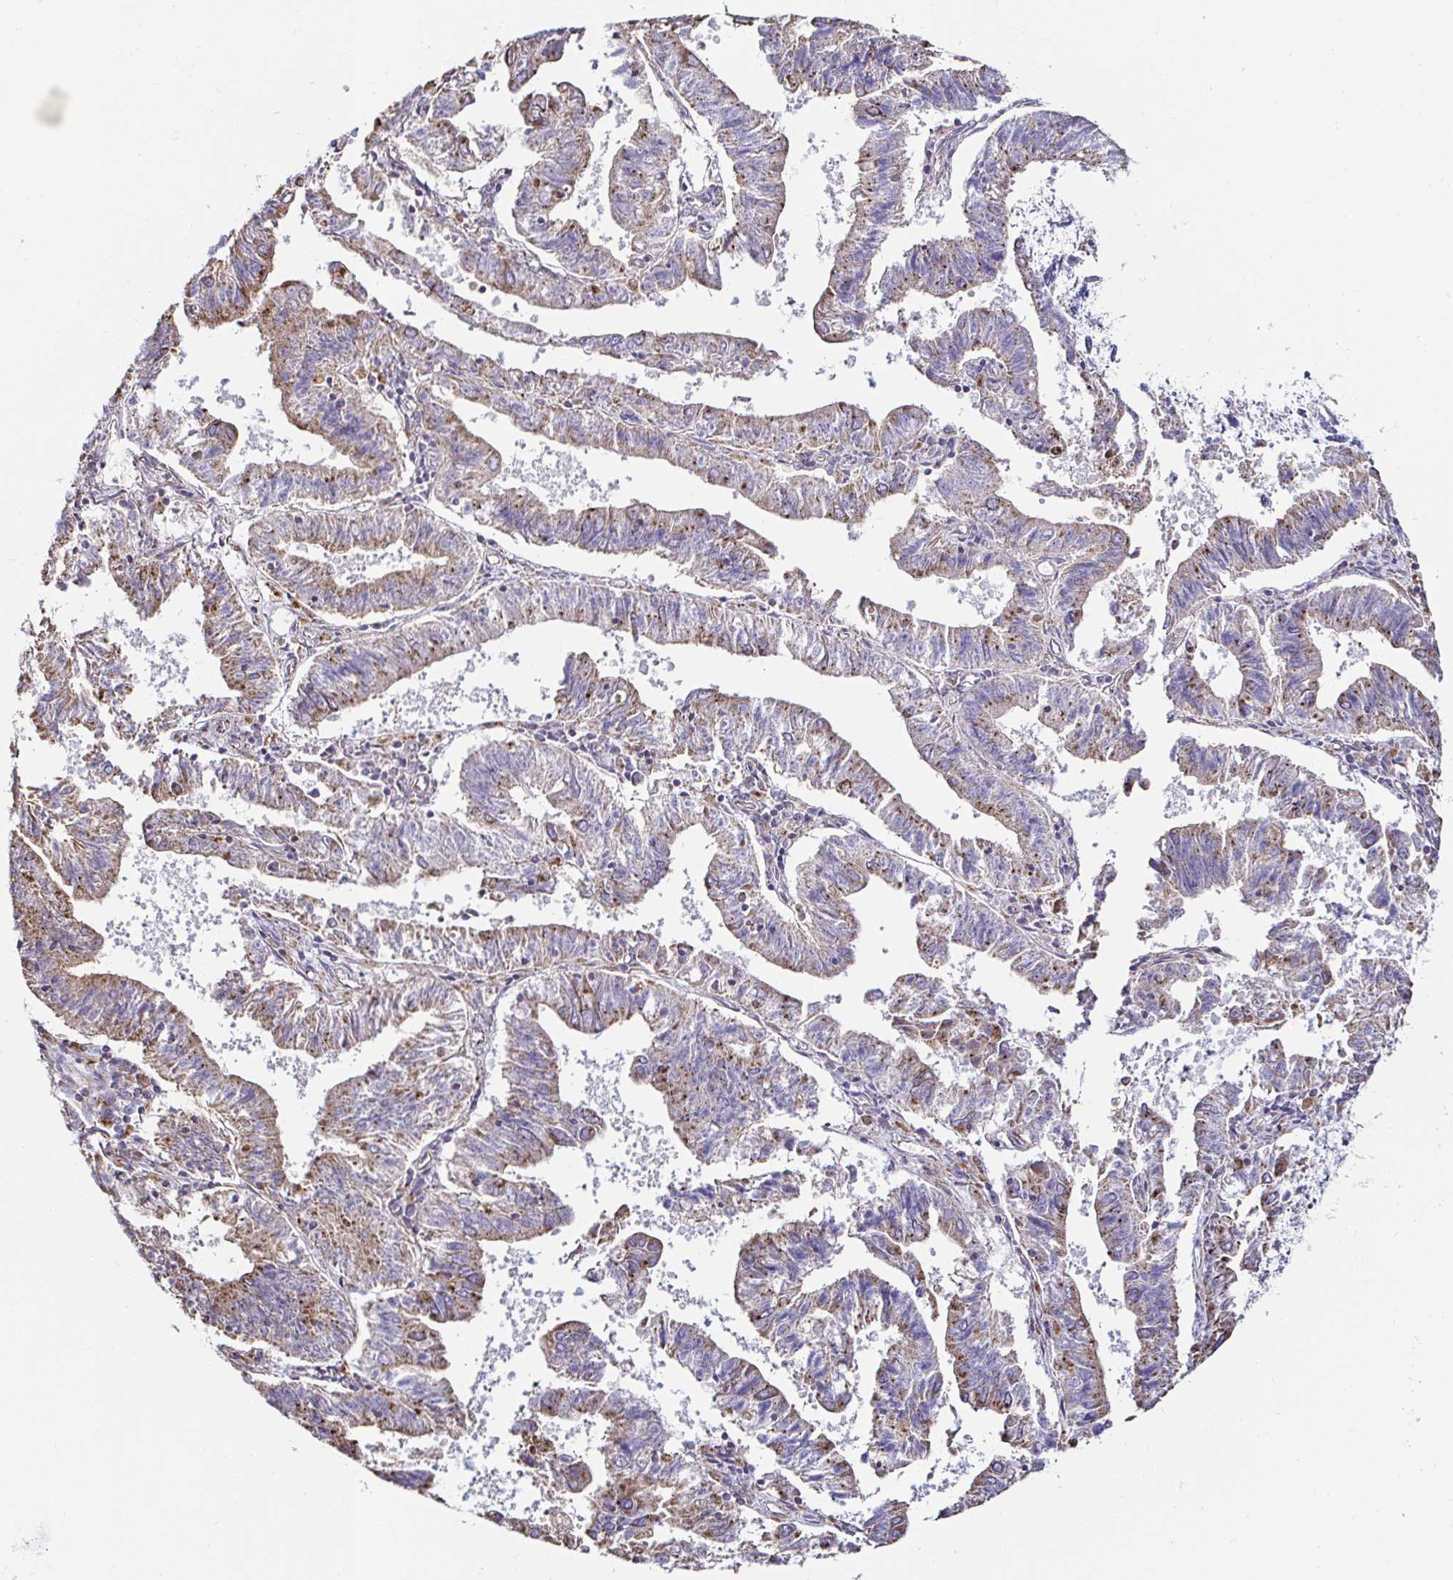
{"staining": {"intensity": "moderate", "quantity": "25%-75%", "location": "cytoplasmic/membranous"}, "tissue": "endometrial cancer", "cell_type": "Tumor cells", "image_type": "cancer", "snomed": [{"axis": "morphology", "description": "Adenocarcinoma, NOS"}, {"axis": "topography", "description": "Endometrium"}], "caption": "IHC micrograph of endometrial adenocarcinoma stained for a protein (brown), which demonstrates medium levels of moderate cytoplasmic/membranous positivity in about 25%-75% of tumor cells.", "gene": "GALNS", "patient": {"sex": "female", "age": 82}}